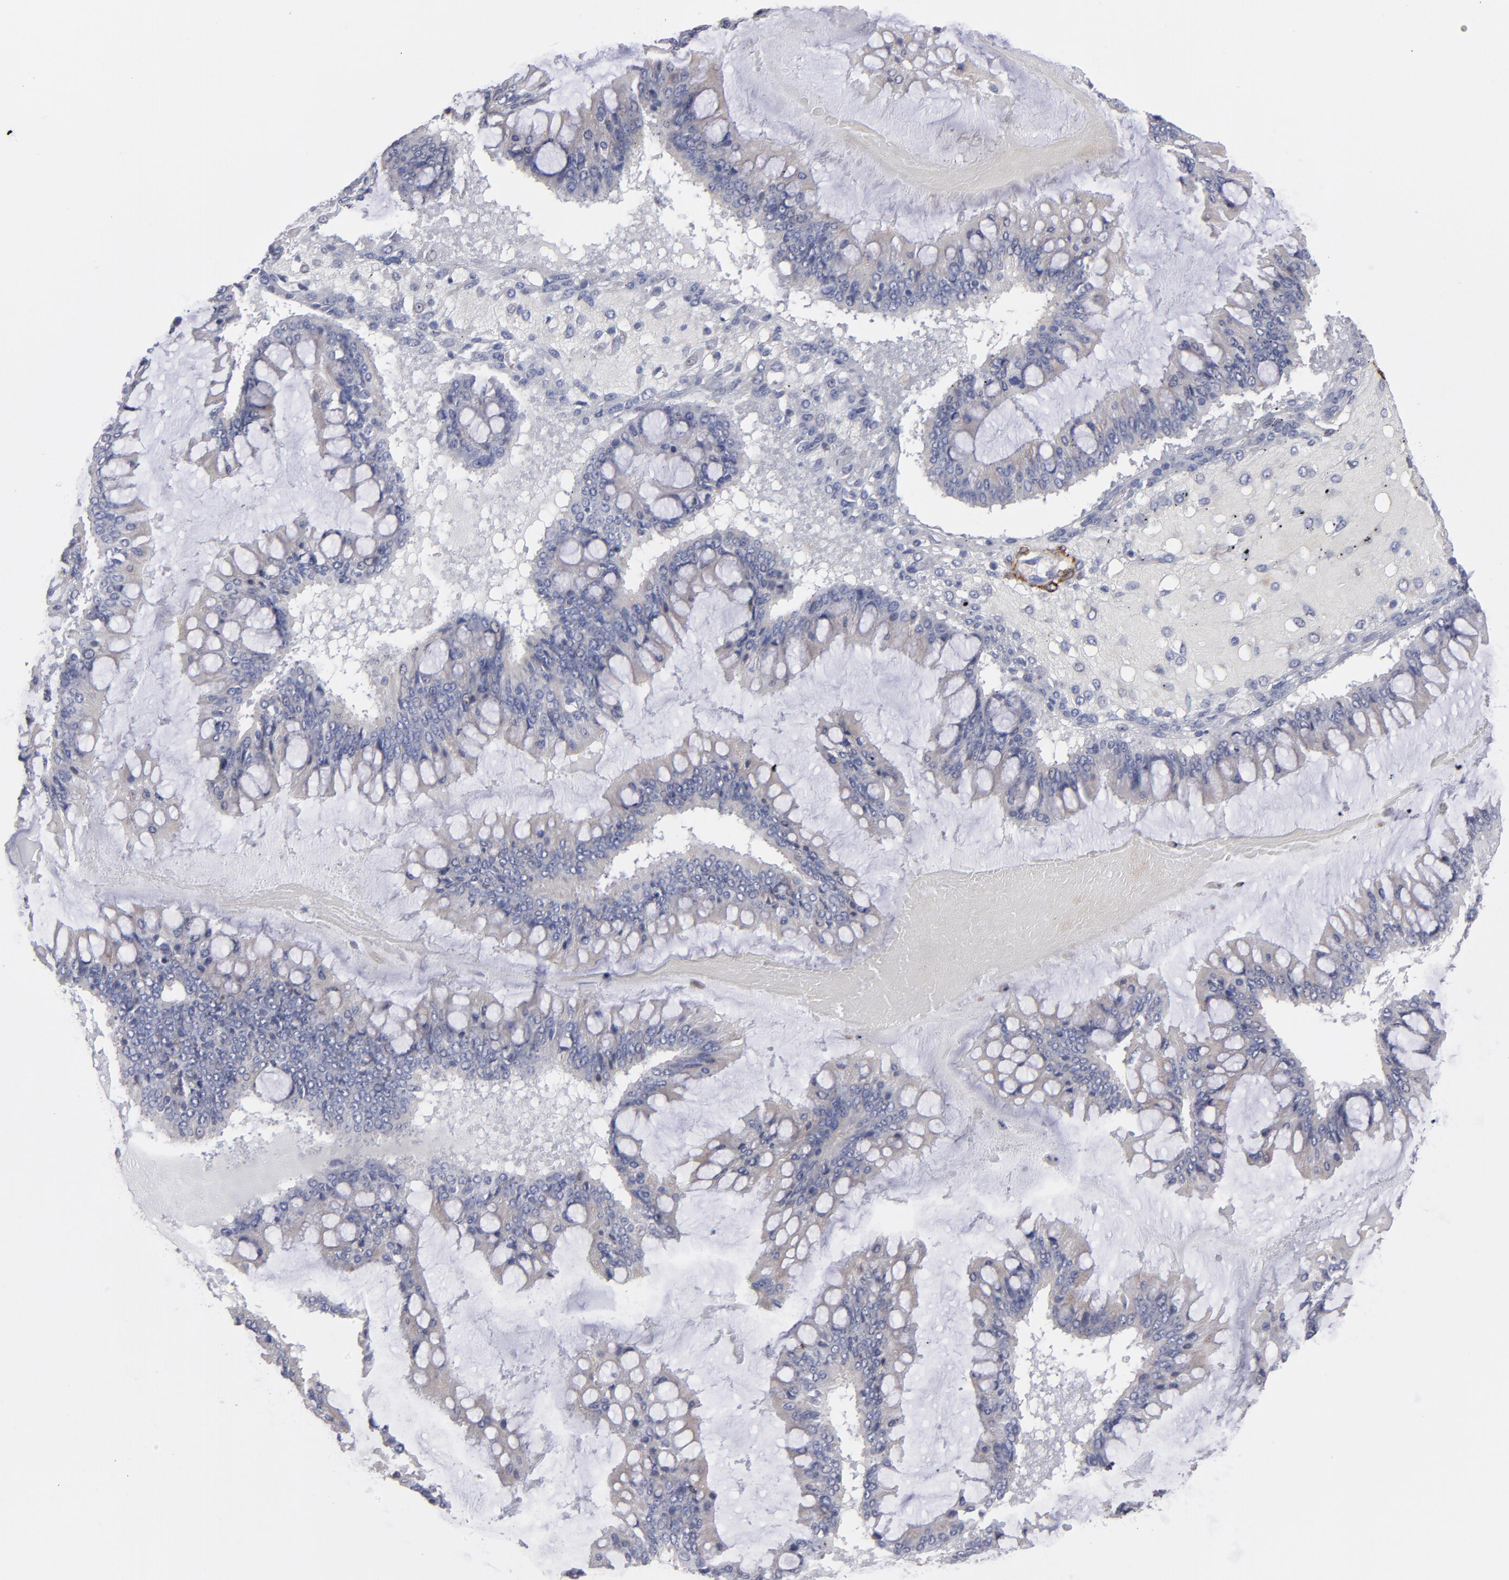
{"staining": {"intensity": "weak", "quantity": ">75%", "location": "cytoplasmic/membranous"}, "tissue": "ovarian cancer", "cell_type": "Tumor cells", "image_type": "cancer", "snomed": [{"axis": "morphology", "description": "Cystadenocarcinoma, mucinous, NOS"}, {"axis": "topography", "description": "Ovary"}], "caption": "Protein expression analysis of human ovarian cancer (mucinous cystadenocarcinoma) reveals weak cytoplasmic/membranous expression in approximately >75% of tumor cells.", "gene": "SLMAP", "patient": {"sex": "female", "age": 73}}